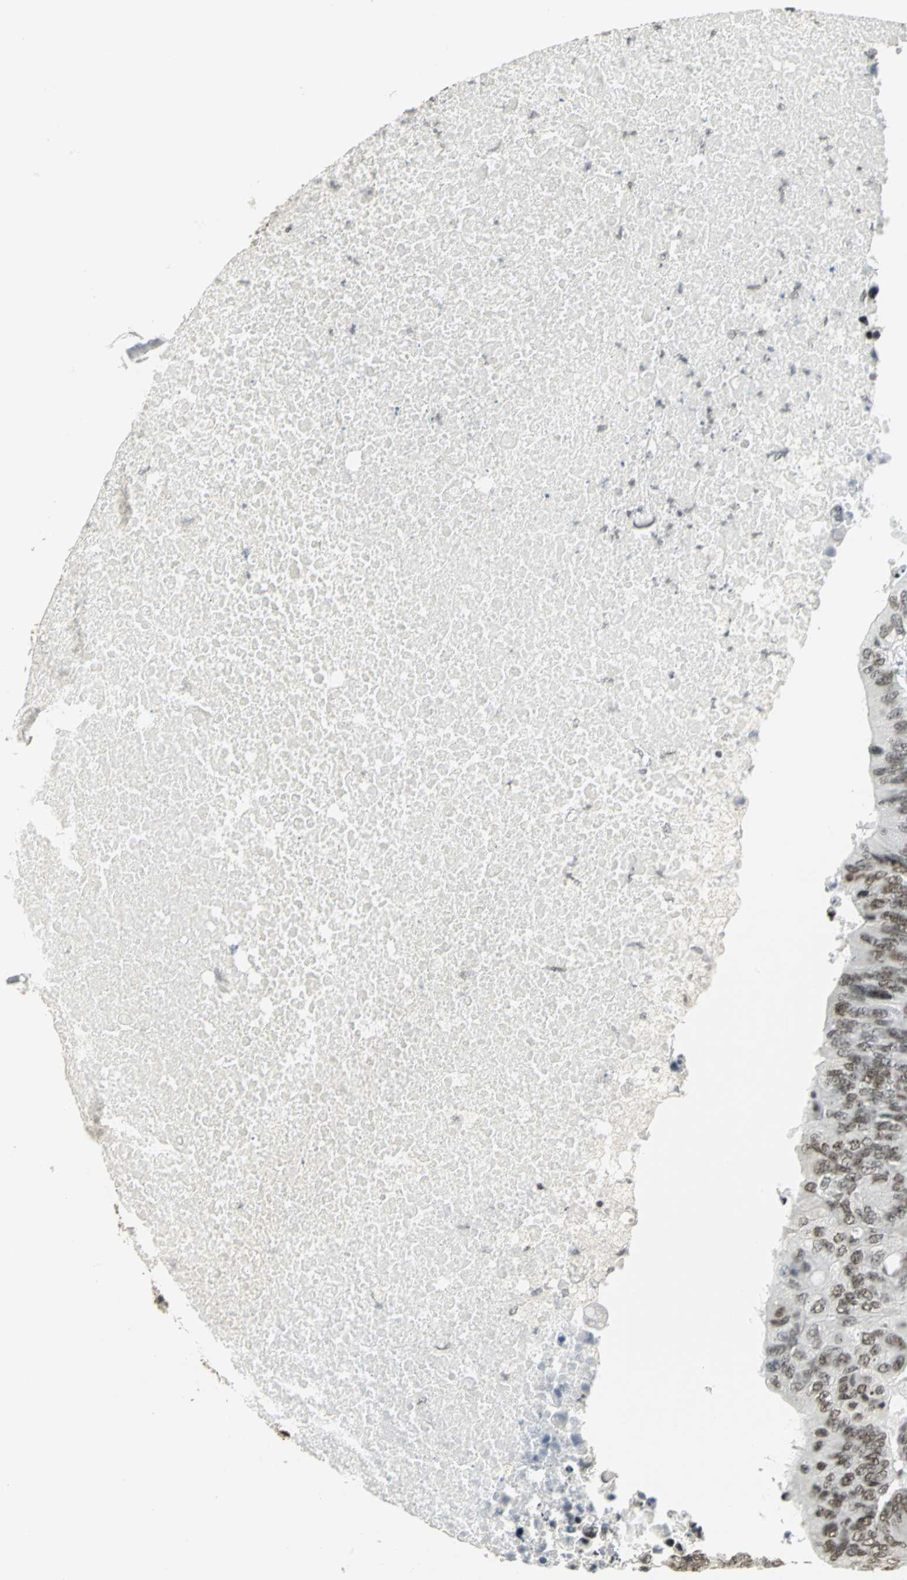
{"staining": {"intensity": "moderate", "quantity": ">75%", "location": "nuclear"}, "tissue": "colorectal cancer", "cell_type": "Tumor cells", "image_type": "cancer", "snomed": [{"axis": "morphology", "description": "Adenocarcinoma, NOS"}, {"axis": "topography", "description": "Colon"}], "caption": "Brown immunohistochemical staining in human colorectal adenocarcinoma reveals moderate nuclear staining in approximately >75% of tumor cells. (Brightfield microscopy of DAB IHC at high magnification).", "gene": "CBX3", "patient": {"sex": "male", "age": 71}}